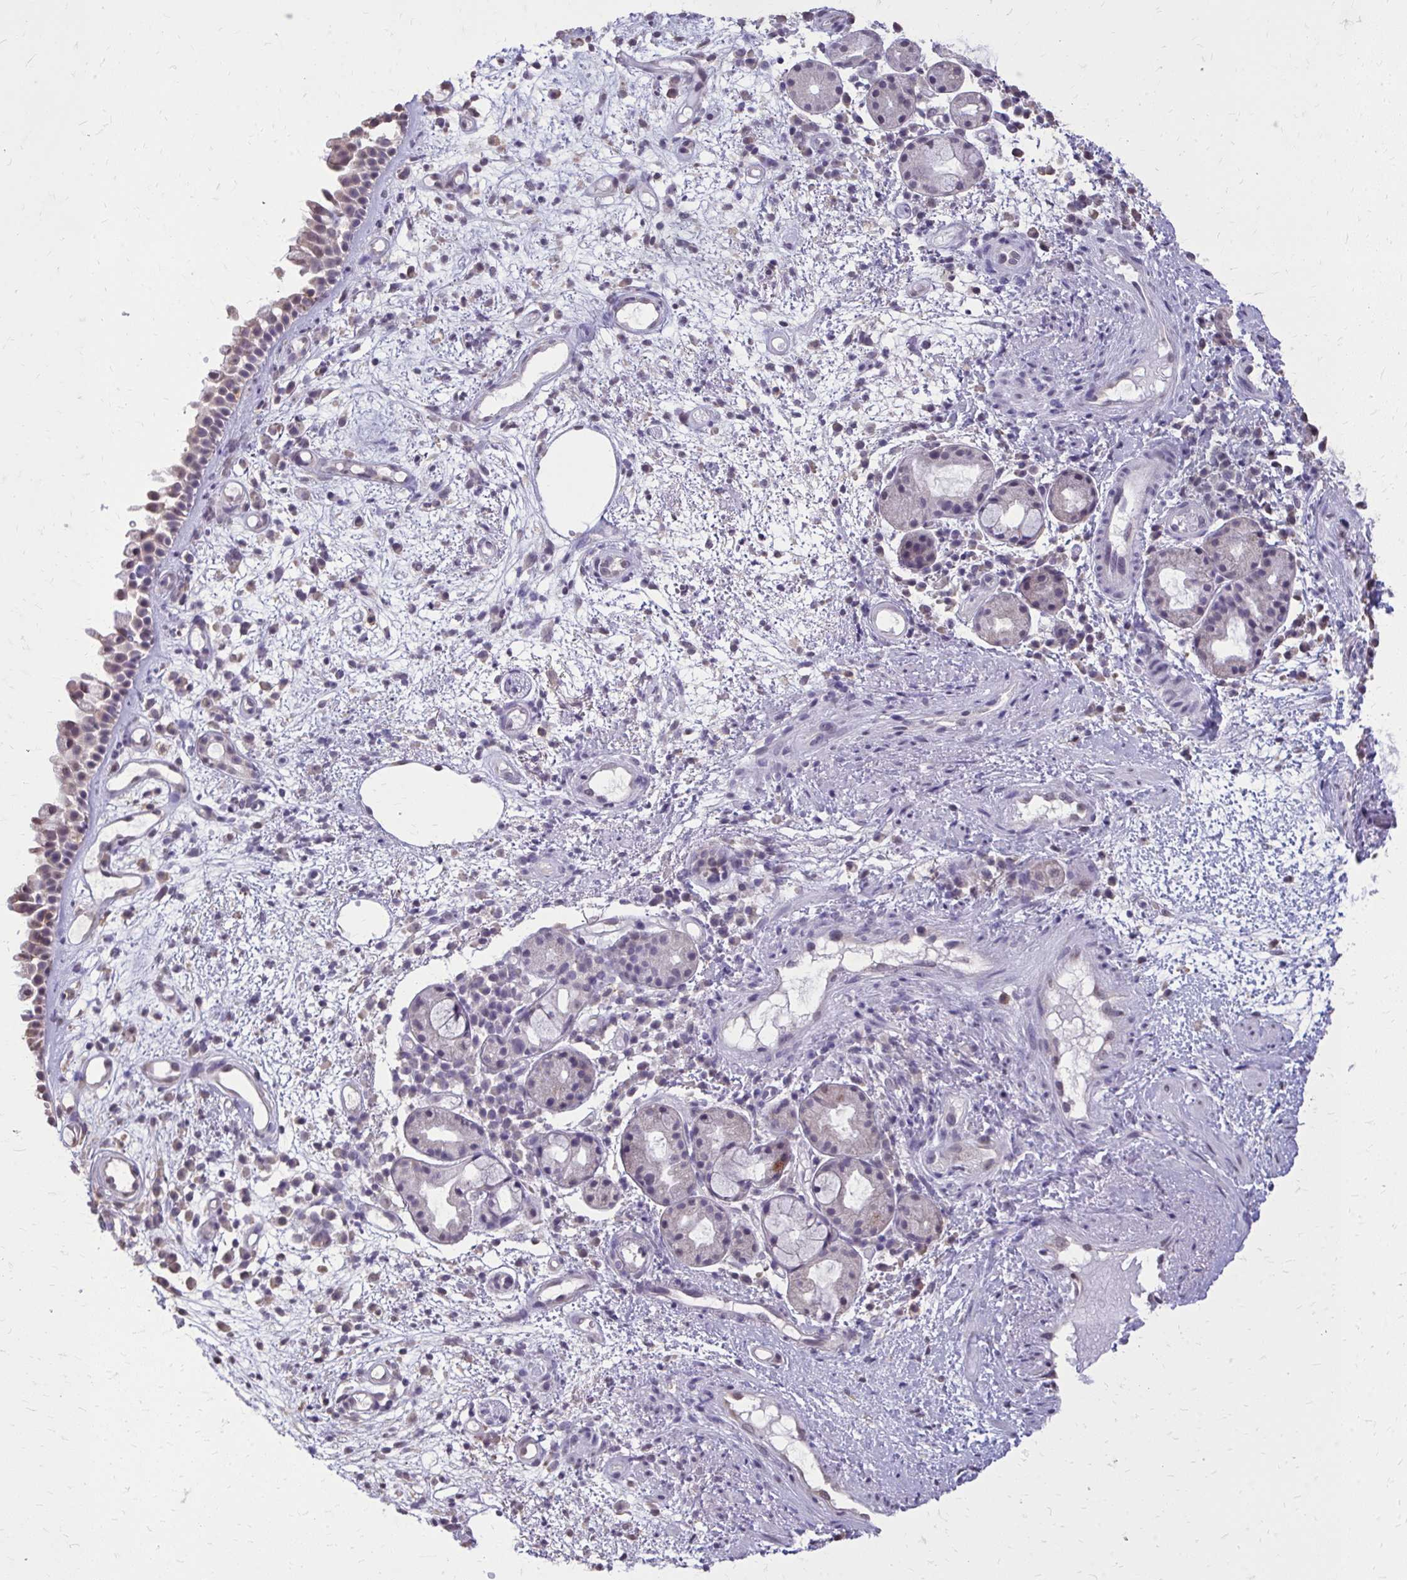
{"staining": {"intensity": "weak", "quantity": "<25%", "location": "cytoplasmic/membranous"}, "tissue": "nasopharynx", "cell_type": "Respiratory epithelial cells", "image_type": "normal", "snomed": [{"axis": "morphology", "description": "Normal tissue, NOS"}, {"axis": "morphology", "description": "Inflammation, NOS"}, {"axis": "topography", "description": "Nasopharynx"}], "caption": "DAB (3,3'-diaminobenzidine) immunohistochemical staining of unremarkable human nasopharynx demonstrates no significant positivity in respiratory epithelial cells.", "gene": "AKAP5", "patient": {"sex": "male", "age": 54}}